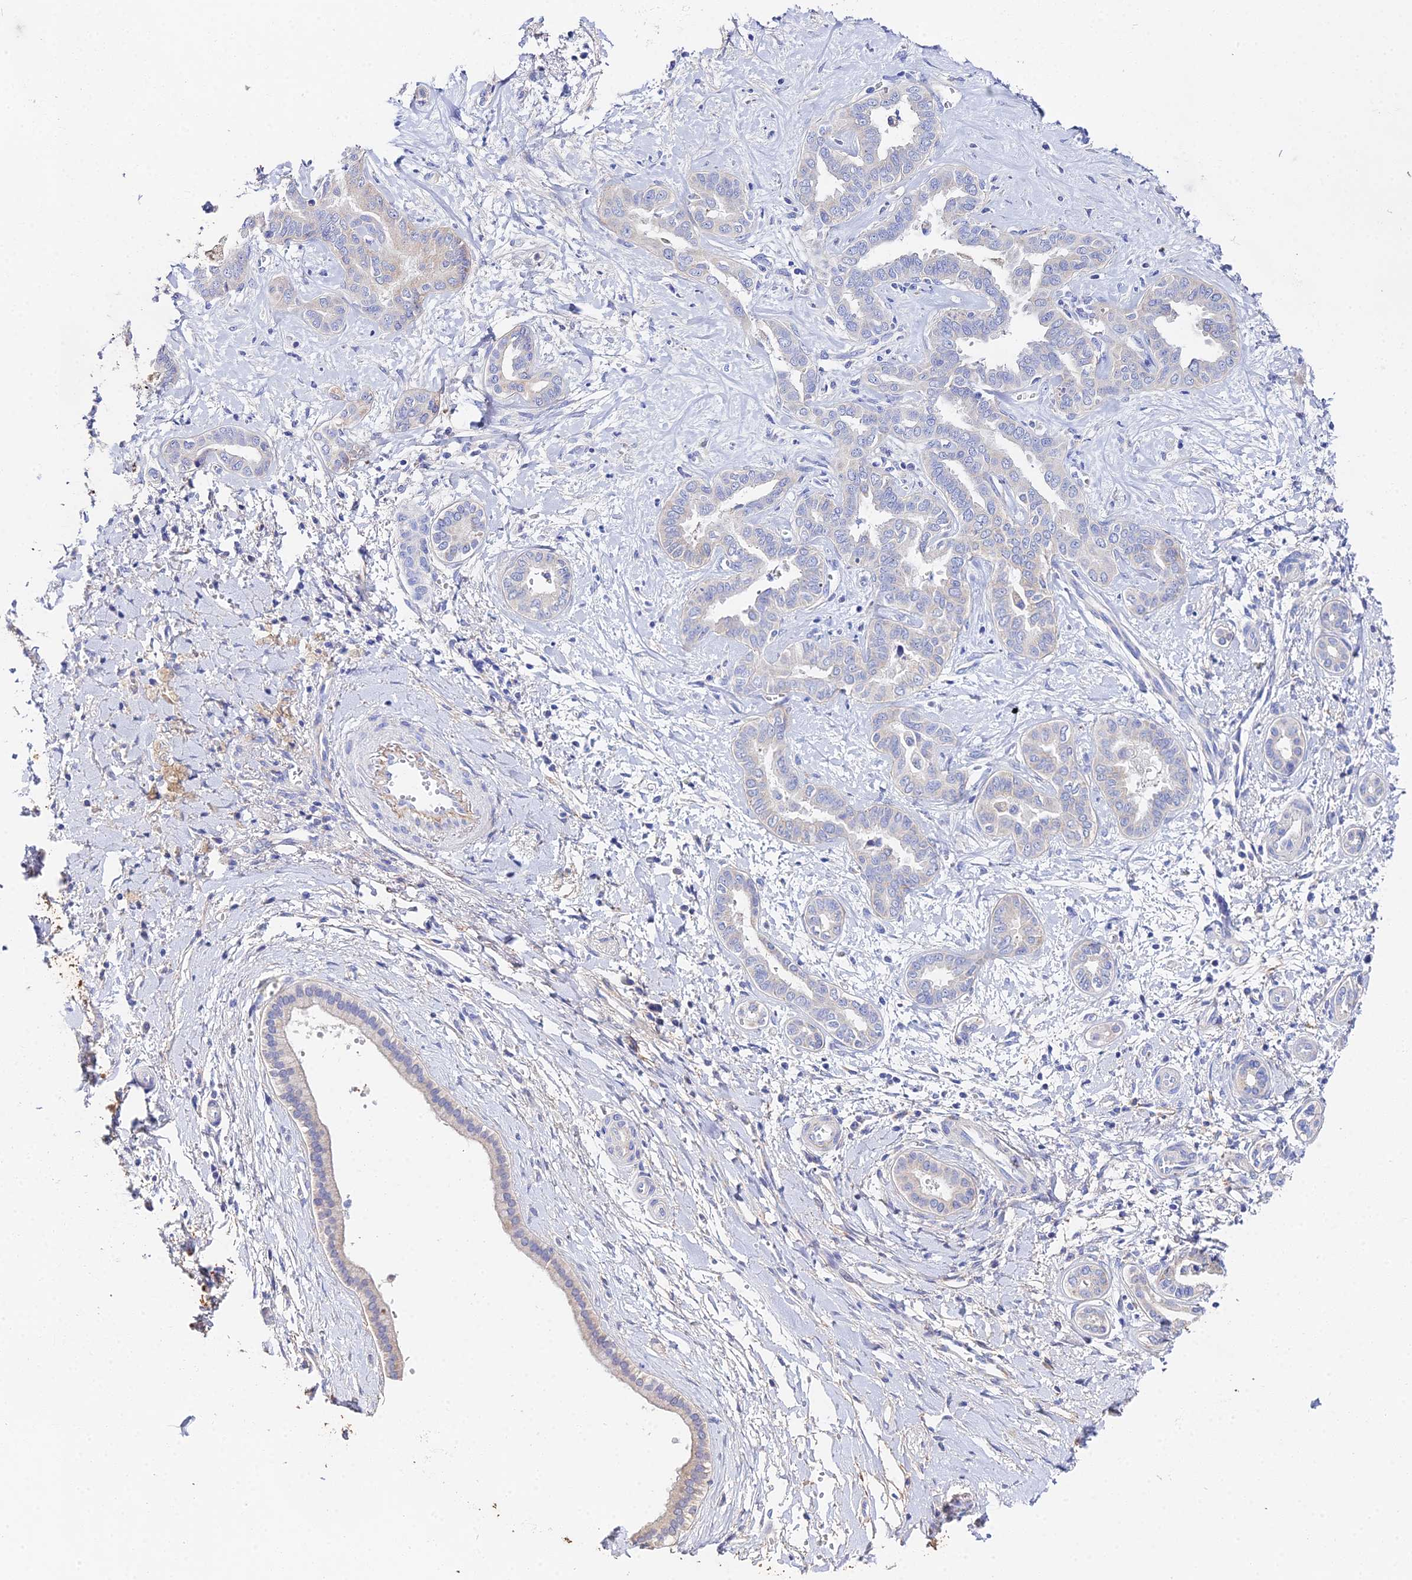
{"staining": {"intensity": "negative", "quantity": "none", "location": "none"}, "tissue": "liver cancer", "cell_type": "Tumor cells", "image_type": "cancer", "snomed": [{"axis": "morphology", "description": "Cholangiocarcinoma"}, {"axis": "topography", "description": "Liver"}], "caption": "Histopathology image shows no protein positivity in tumor cells of cholangiocarcinoma (liver) tissue.", "gene": "PPP2R2C", "patient": {"sex": "female", "age": 77}}